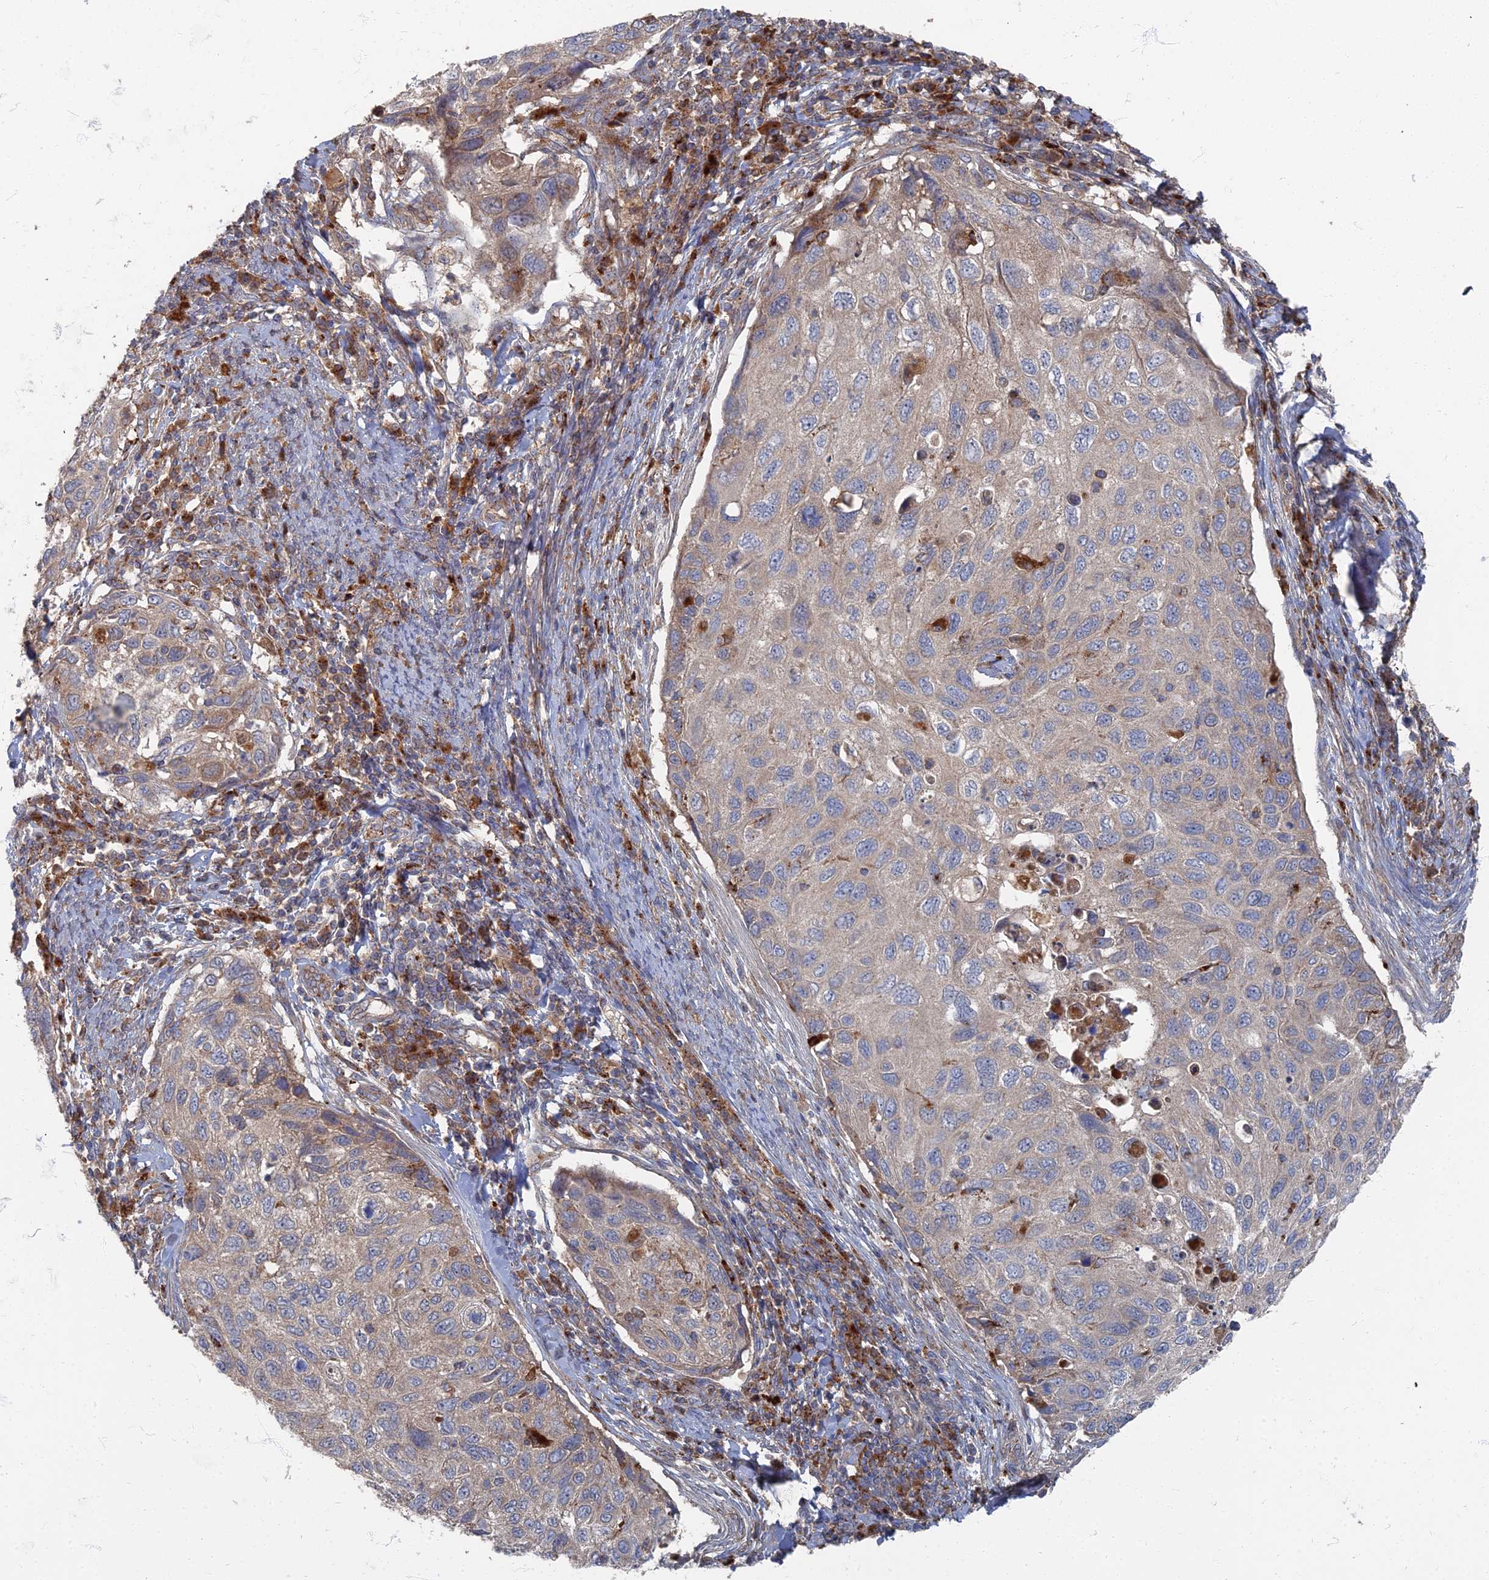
{"staining": {"intensity": "weak", "quantity": "25%-75%", "location": "cytoplasmic/membranous"}, "tissue": "cervical cancer", "cell_type": "Tumor cells", "image_type": "cancer", "snomed": [{"axis": "morphology", "description": "Squamous cell carcinoma, NOS"}, {"axis": "topography", "description": "Cervix"}], "caption": "IHC micrograph of human cervical squamous cell carcinoma stained for a protein (brown), which reveals low levels of weak cytoplasmic/membranous expression in approximately 25%-75% of tumor cells.", "gene": "PPCDC", "patient": {"sex": "female", "age": 70}}